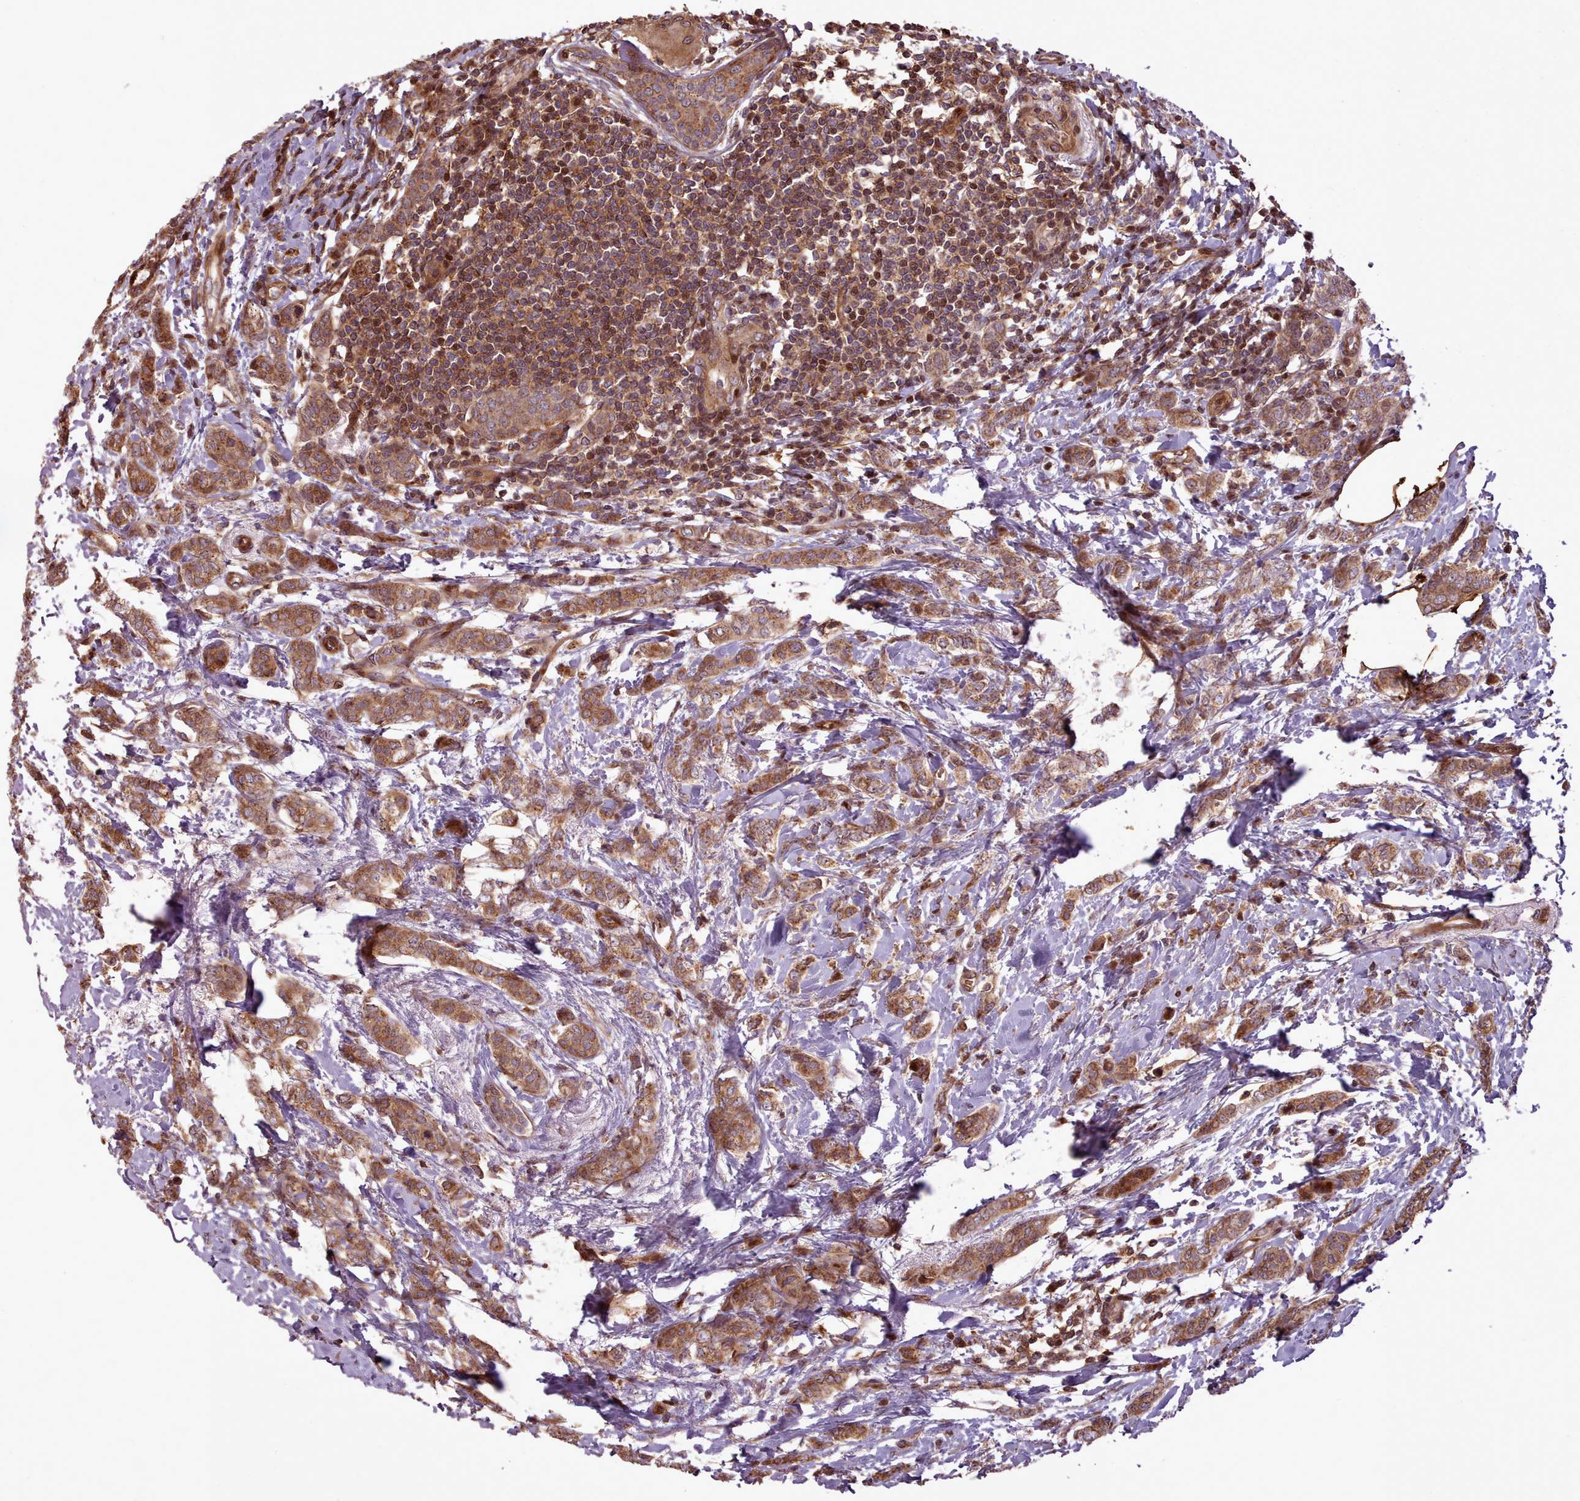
{"staining": {"intensity": "moderate", "quantity": ">75%", "location": "cytoplasmic/membranous"}, "tissue": "breast cancer", "cell_type": "Tumor cells", "image_type": "cancer", "snomed": [{"axis": "morphology", "description": "Duct carcinoma"}, {"axis": "topography", "description": "Breast"}], "caption": "An immunohistochemistry histopathology image of tumor tissue is shown. Protein staining in brown labels moderate cytoplasmic/membranous positivity in breast intraductal carcinoma within tumor cells.", "gene": "NLRP7", "patient": {"sex": "female", "age": 72}}